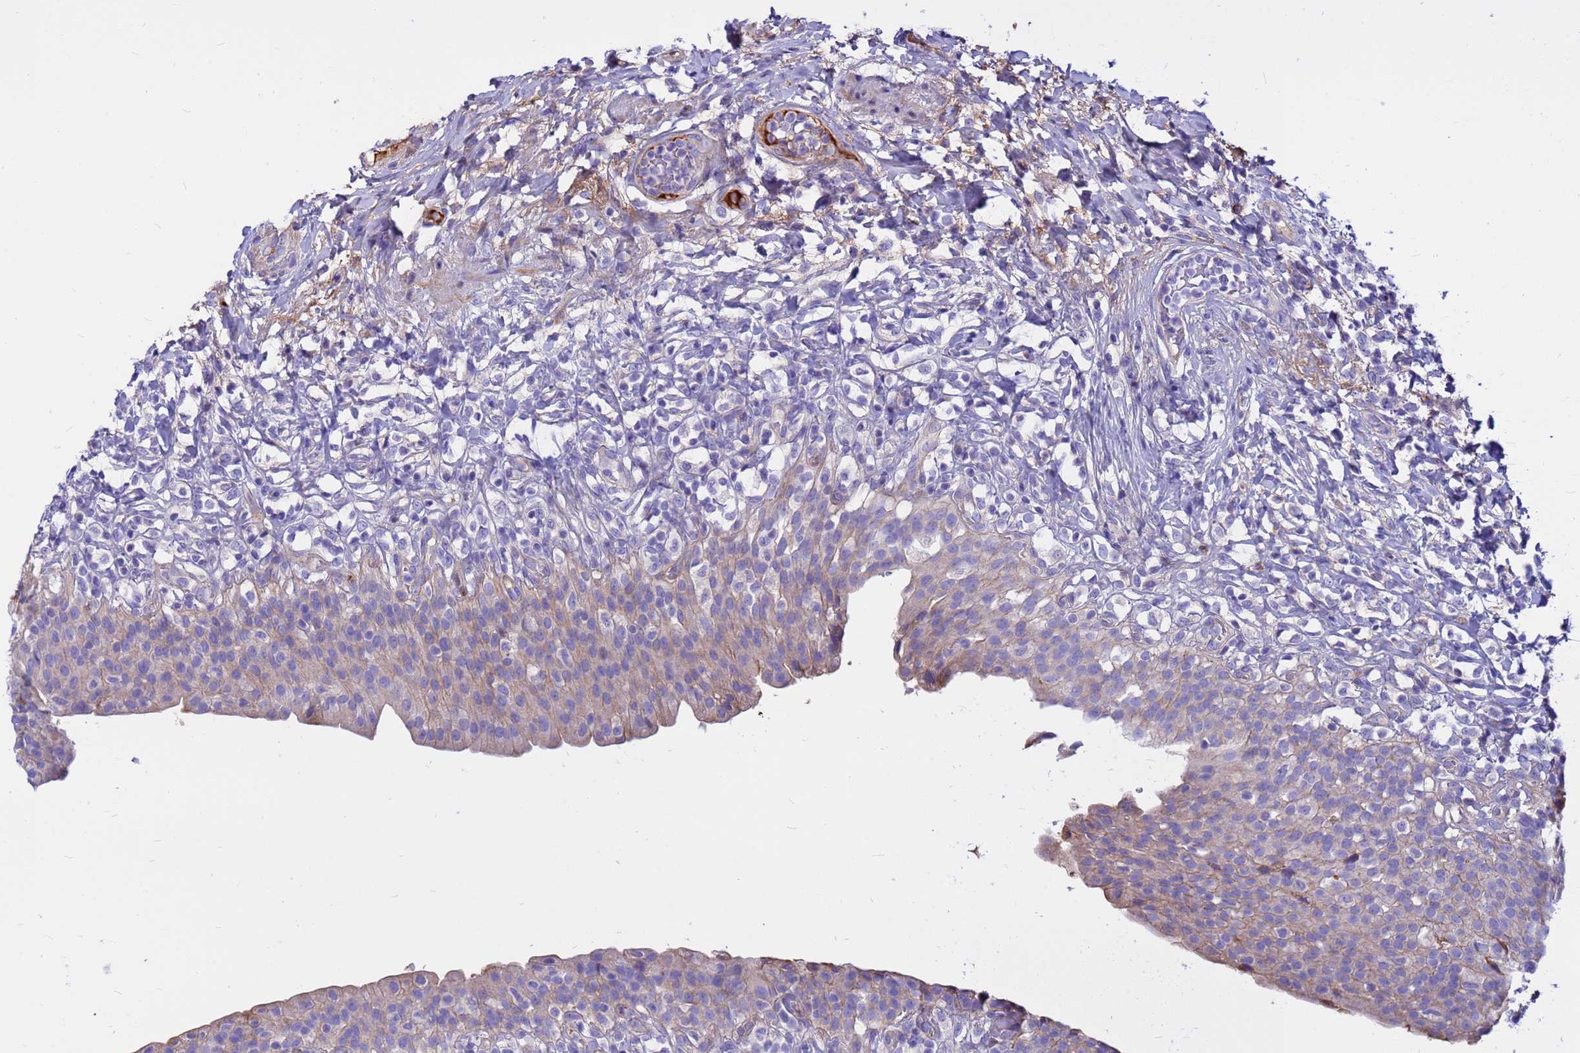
{"staining": {"intensity": "weak", "quantity": "25%-75%", "location": "cytoplasmic/membranous"}, "tissue": "urinary bladder", "cell_type": "Urothelial cells", "image_type": "normal", "snomed": [{"axis": "morphology", "description": "Normal tissue, NOS"}, {"axis": "morphology", "description": "Inflammation, NOS"}, {"axis": "topography", "description": "Urinary bladder"}], "caption": "DAB (3,3'-diaminobenzidine) immunohistochemical staining of normal urinary bladder shows weak cytoplasmic/membranous protein staining in about 25%-75% of urothelial cells. Nuclei are stained in blue.", "gene": "CRHBP", "patient": {"sex": "male", "age": 64}}